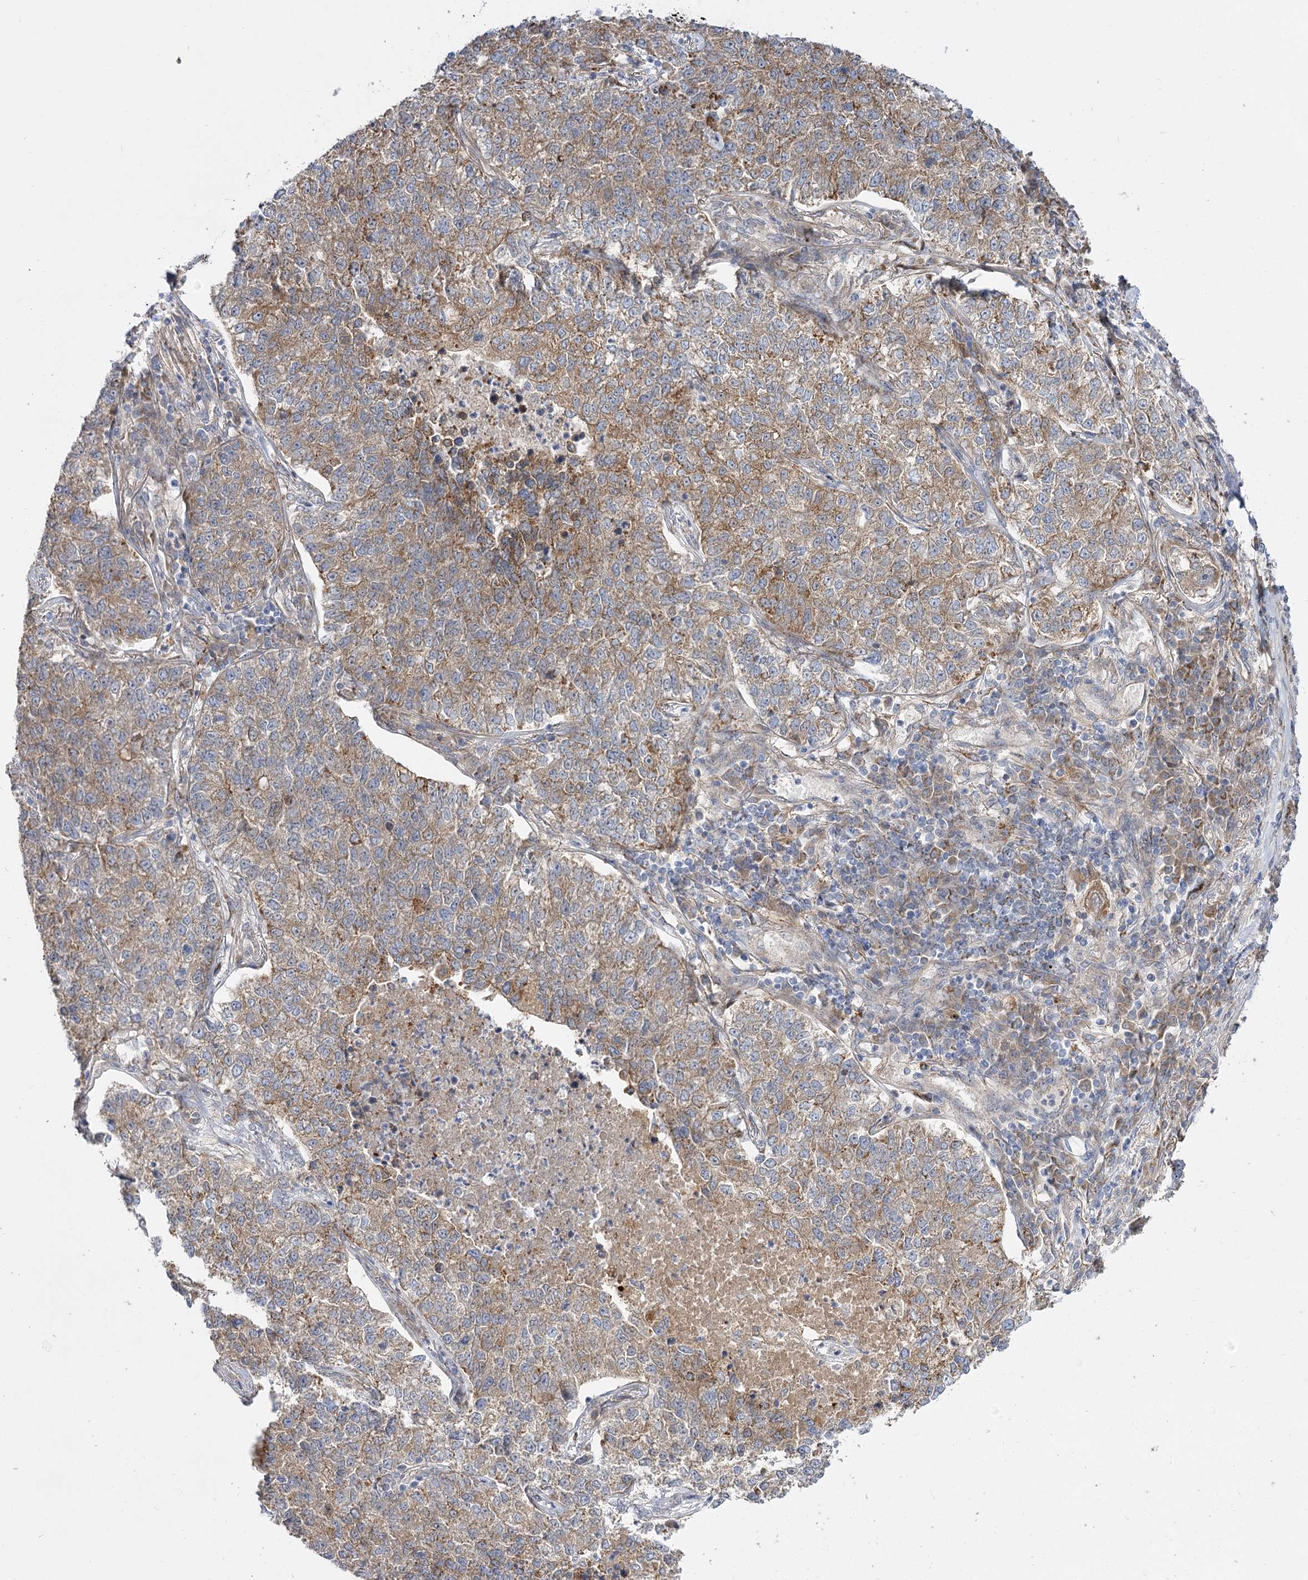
{"staining": {"intensity": "moderate", "quantity": ">75%", "location": "cytoplasmic/membranous"}, "tissue": "lung cancer", "cell_type": "Tumor cells", "image_type": "cancer", "snomed": [{"axis": "morphology", "description": "Adenocarcinoma, NOS"}, {"axis": "topography", "description": "Lung"}], "caption": "Adenocarcinoma (lung) stained with DAB immunohistochemistry (IHC) exhibits medium levels of moderate cytoplasmic/membranous positivity in about >75% of tumor cells. (DAB IHC, brown staining for protein, blue staining for nuclei).", "gene": "SUOX", "patient": {"sex": "male", "age": 49}}